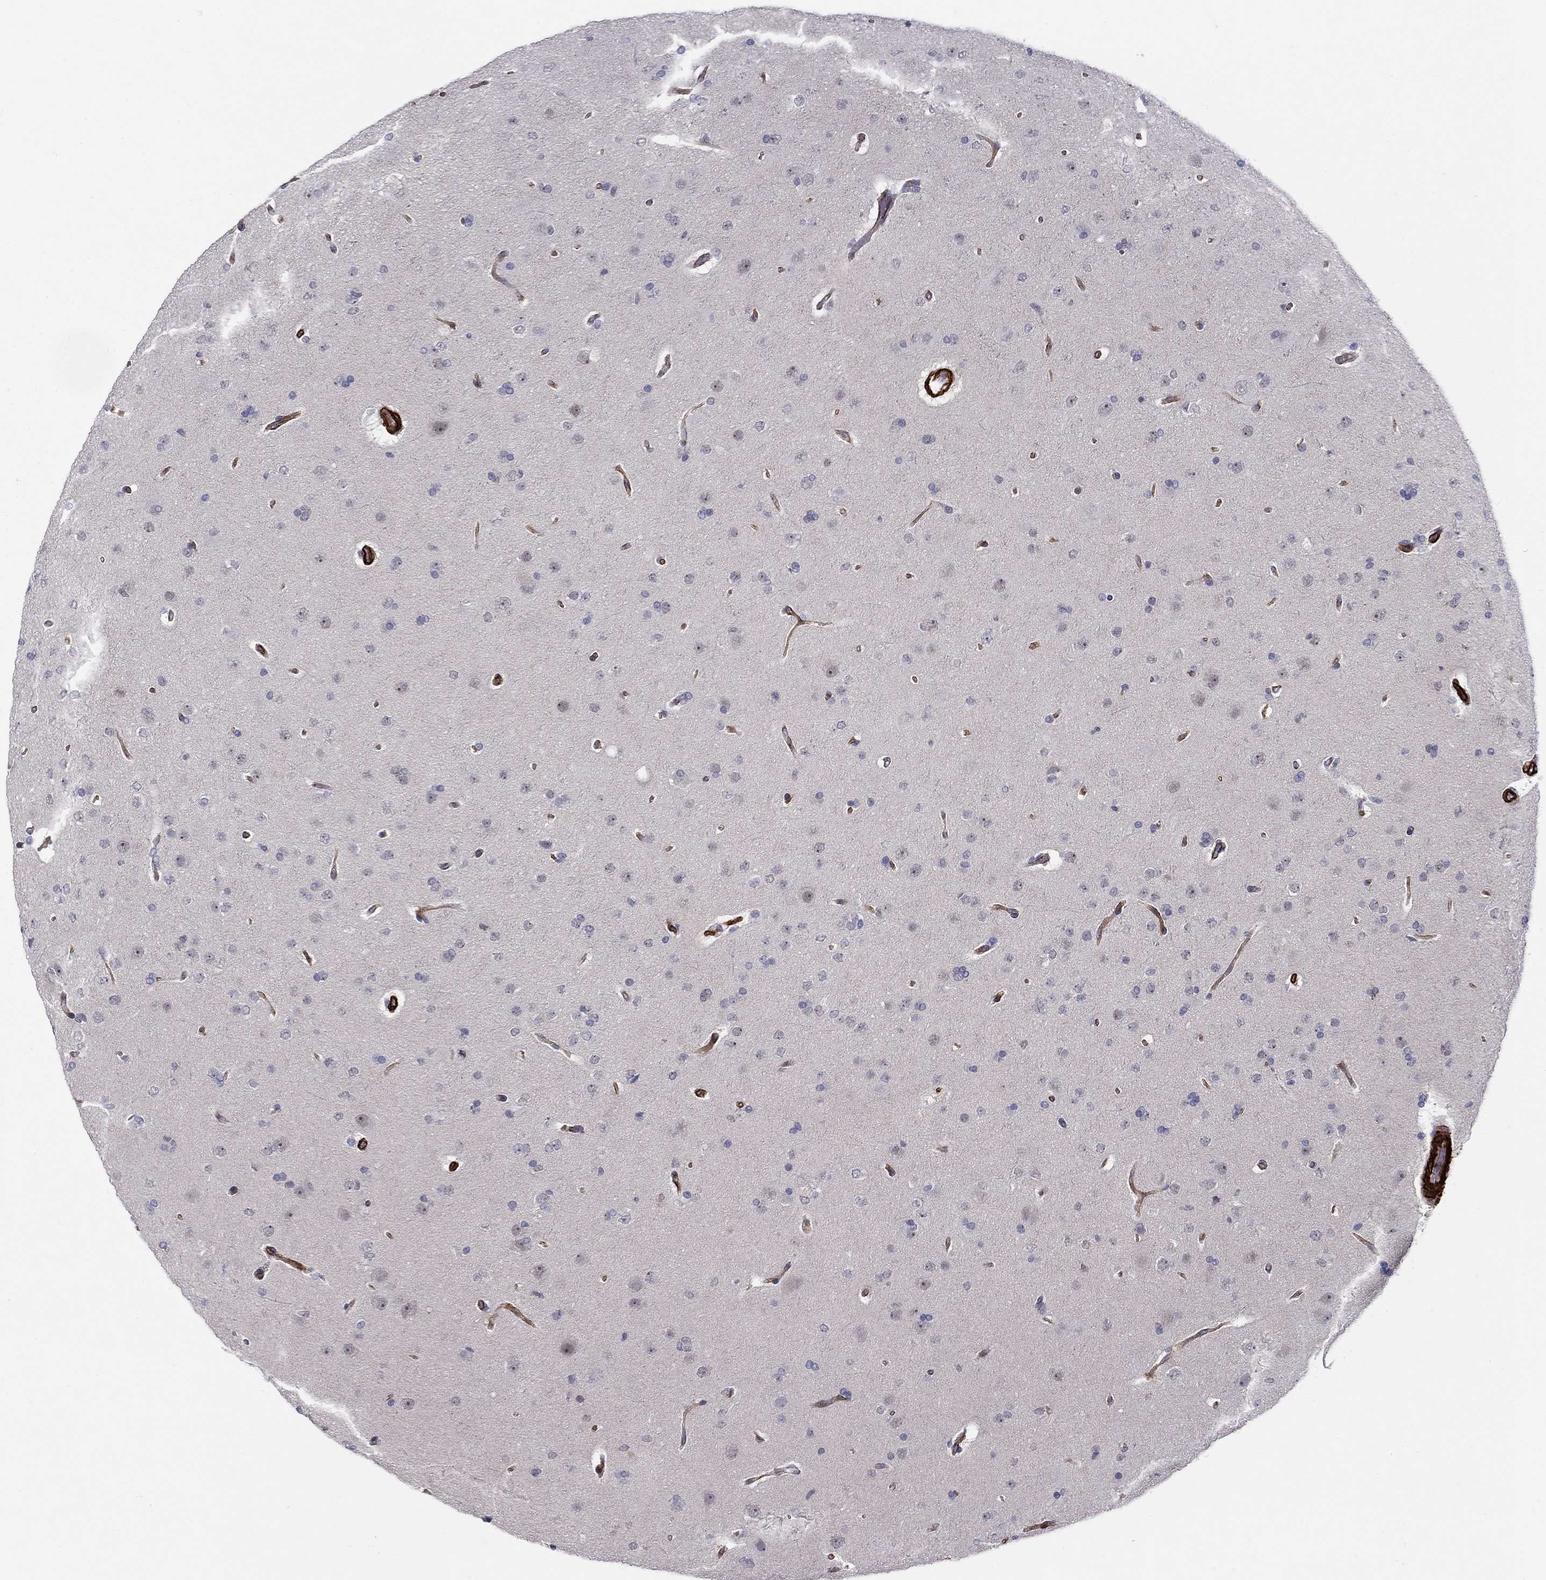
{"staining": {"intensity": "negative", "quantity": "none", "location": "none"}, "tissue": "glioma", "cell_type": "Tumor cells", "image_type": "cancer", "snomed": [{"axis": "morphology", "description": "Glioma, malignant, NOS"}, {"axis": "topography", "description": "Cerebral cortex"}], "caption": "Immunohistochemistry photomicrograph of neoplastic tissue: glioma stained with DAB (3,3'-diaminobenzidine) reveals no significant protein staining in tumor cells.", "gene": "KRBA1", "patient": {"sex": "male", "age": 58}}